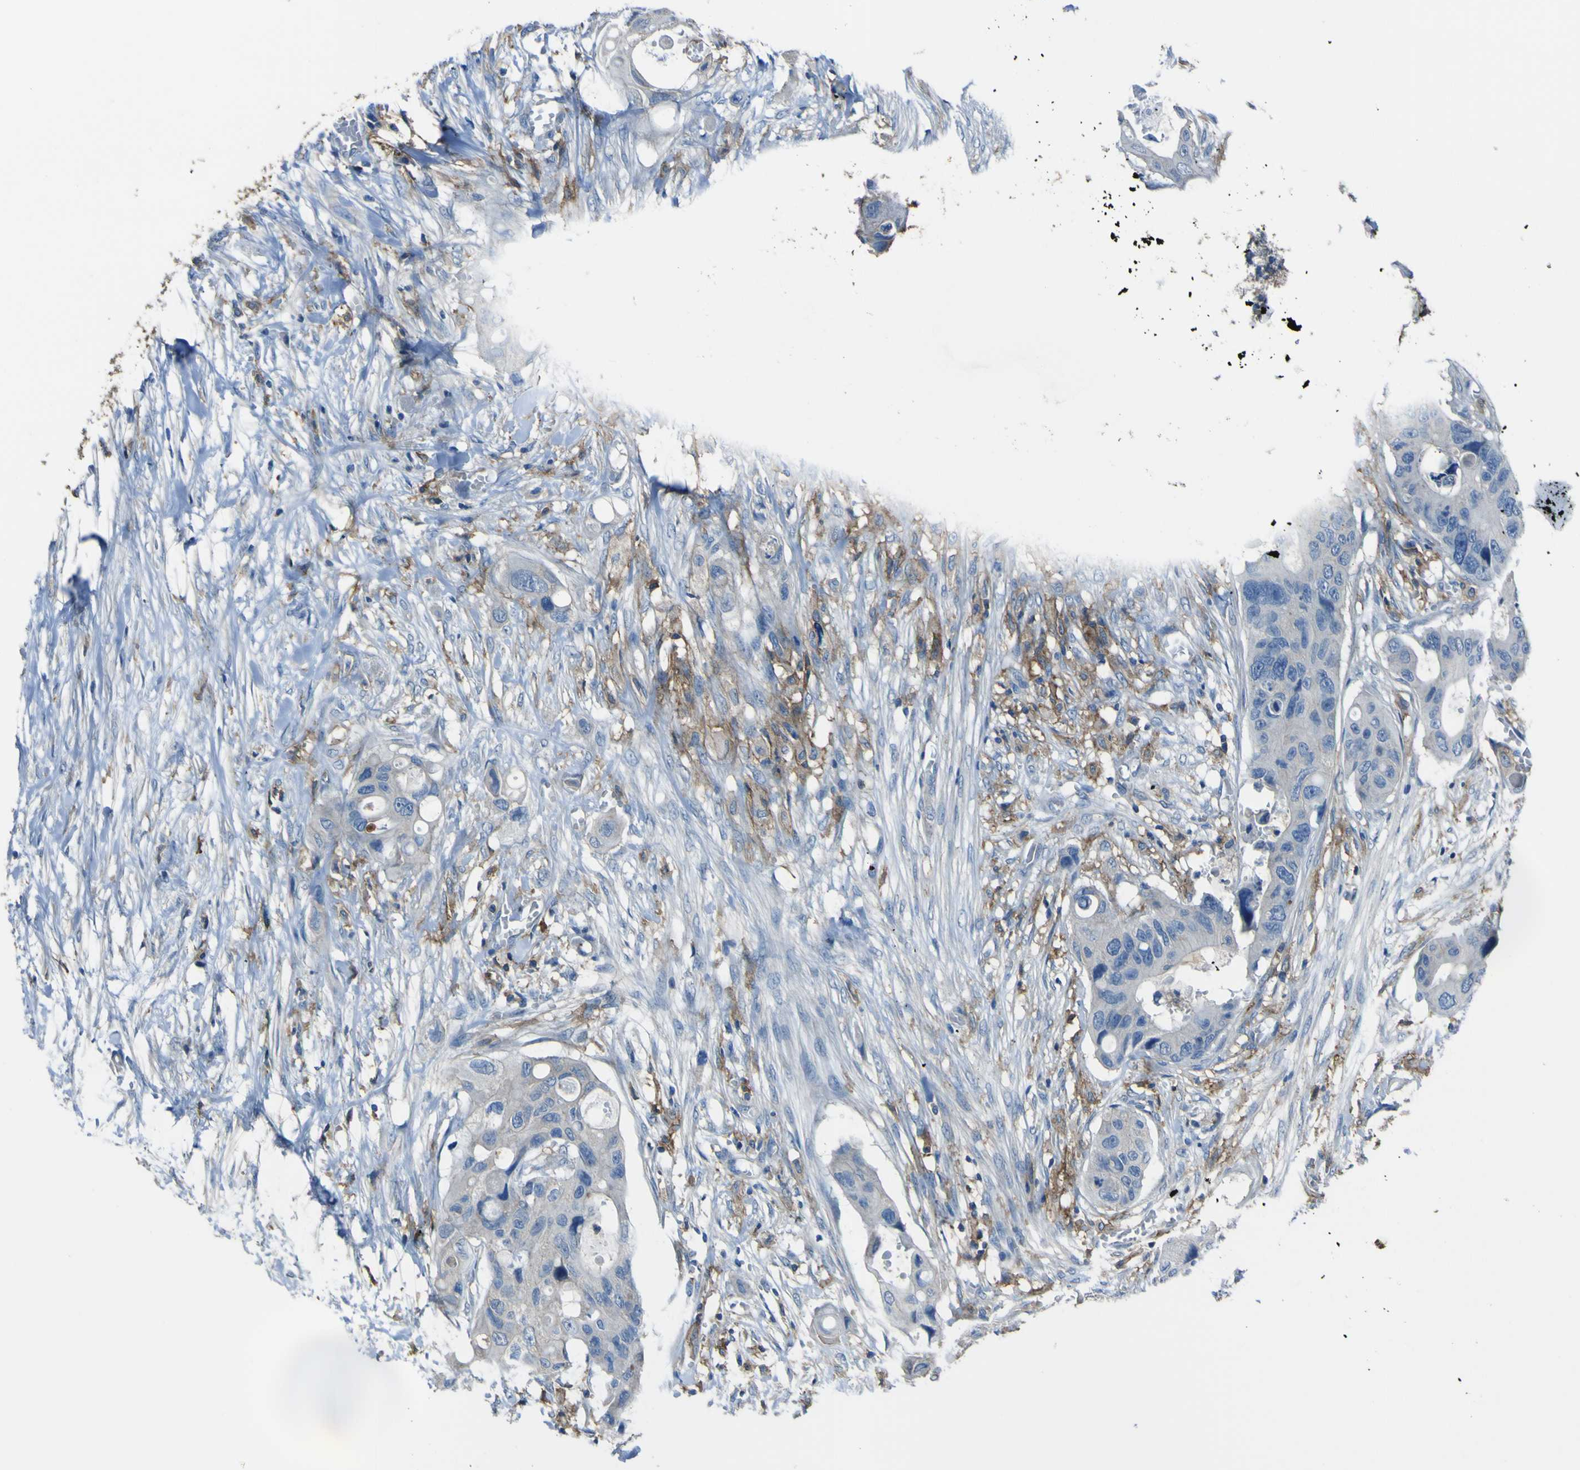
{"staining": {"intensity": "negative", "quantity": "none", "location": "none"}, "tissue": "colorectal cancer", "cell_type": "Tumor cells", "image_type": "cancer", "snomed": [{"axis": "morphology", "description": "Adenocarcinoma, NOS"}, {"axis": "topography", "description": "Colon"}], "caption": "Tumor cells are negative for protein expression in human colorectal adenocarcinoma.", "gene": "LAIR1", "patient": {"sex": "female", "age": 57}}